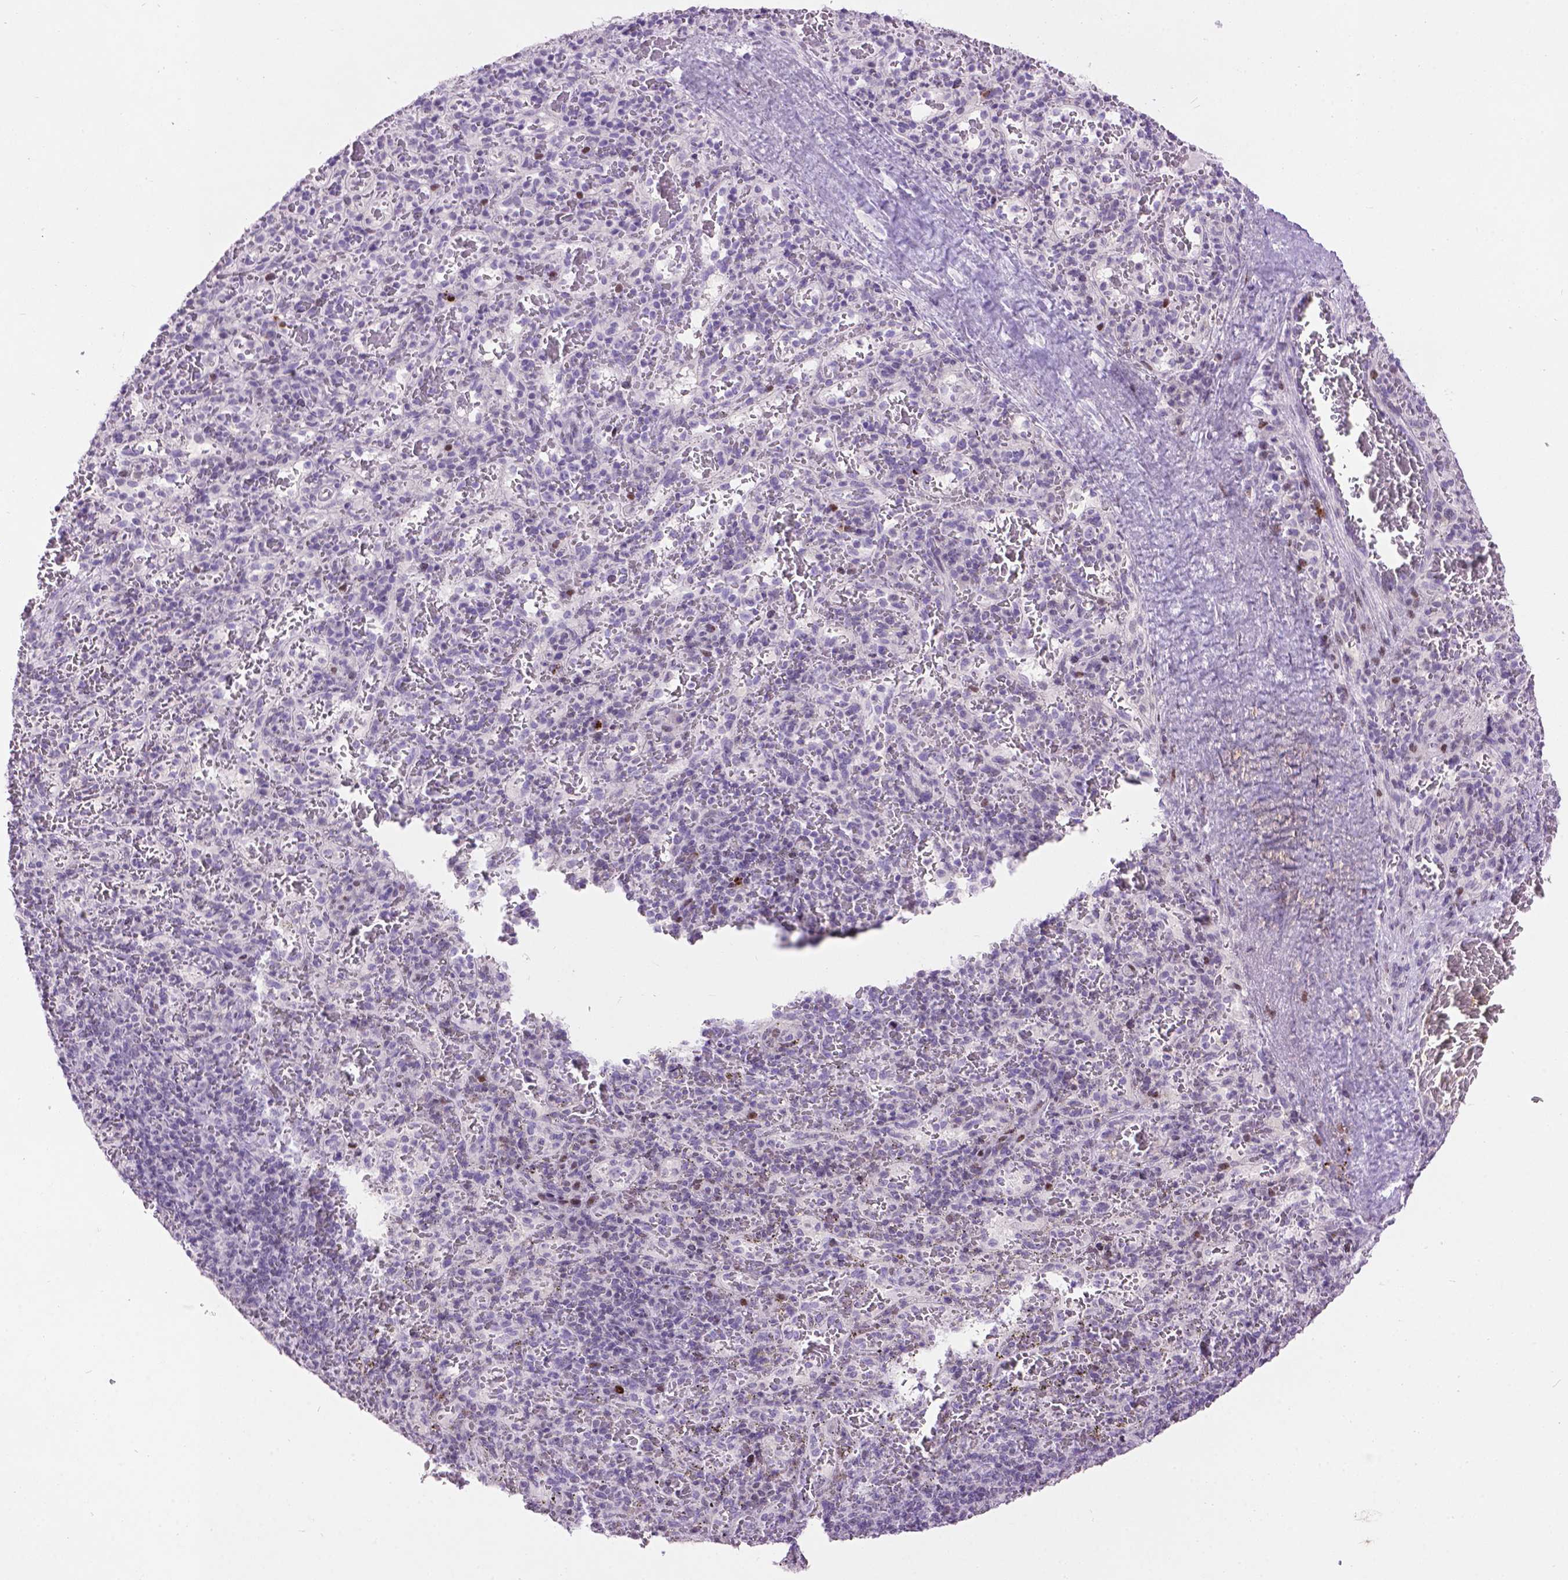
{"staining": {"intensity": "negative", "quantity": "none", "location": "none"}, "tissue": "spleen", "cell_type": "Cells in red pulp", "image_type": "normal", "snomed": [{"axis": "morphology", "description": "Normal tissue, NOS"}, {"axis": "topography", "description": "Spleen"}], "caption": "The image reveals no significant positivity in cells in red pulp of spleen. (Stains: DAB immunohistochemistry (IHC) with hematoxylin counter stain, Microscopy: brightfield microscopy at high magnification).", "gene": "TH", "patient": {"sex": "male", "age": 57}}